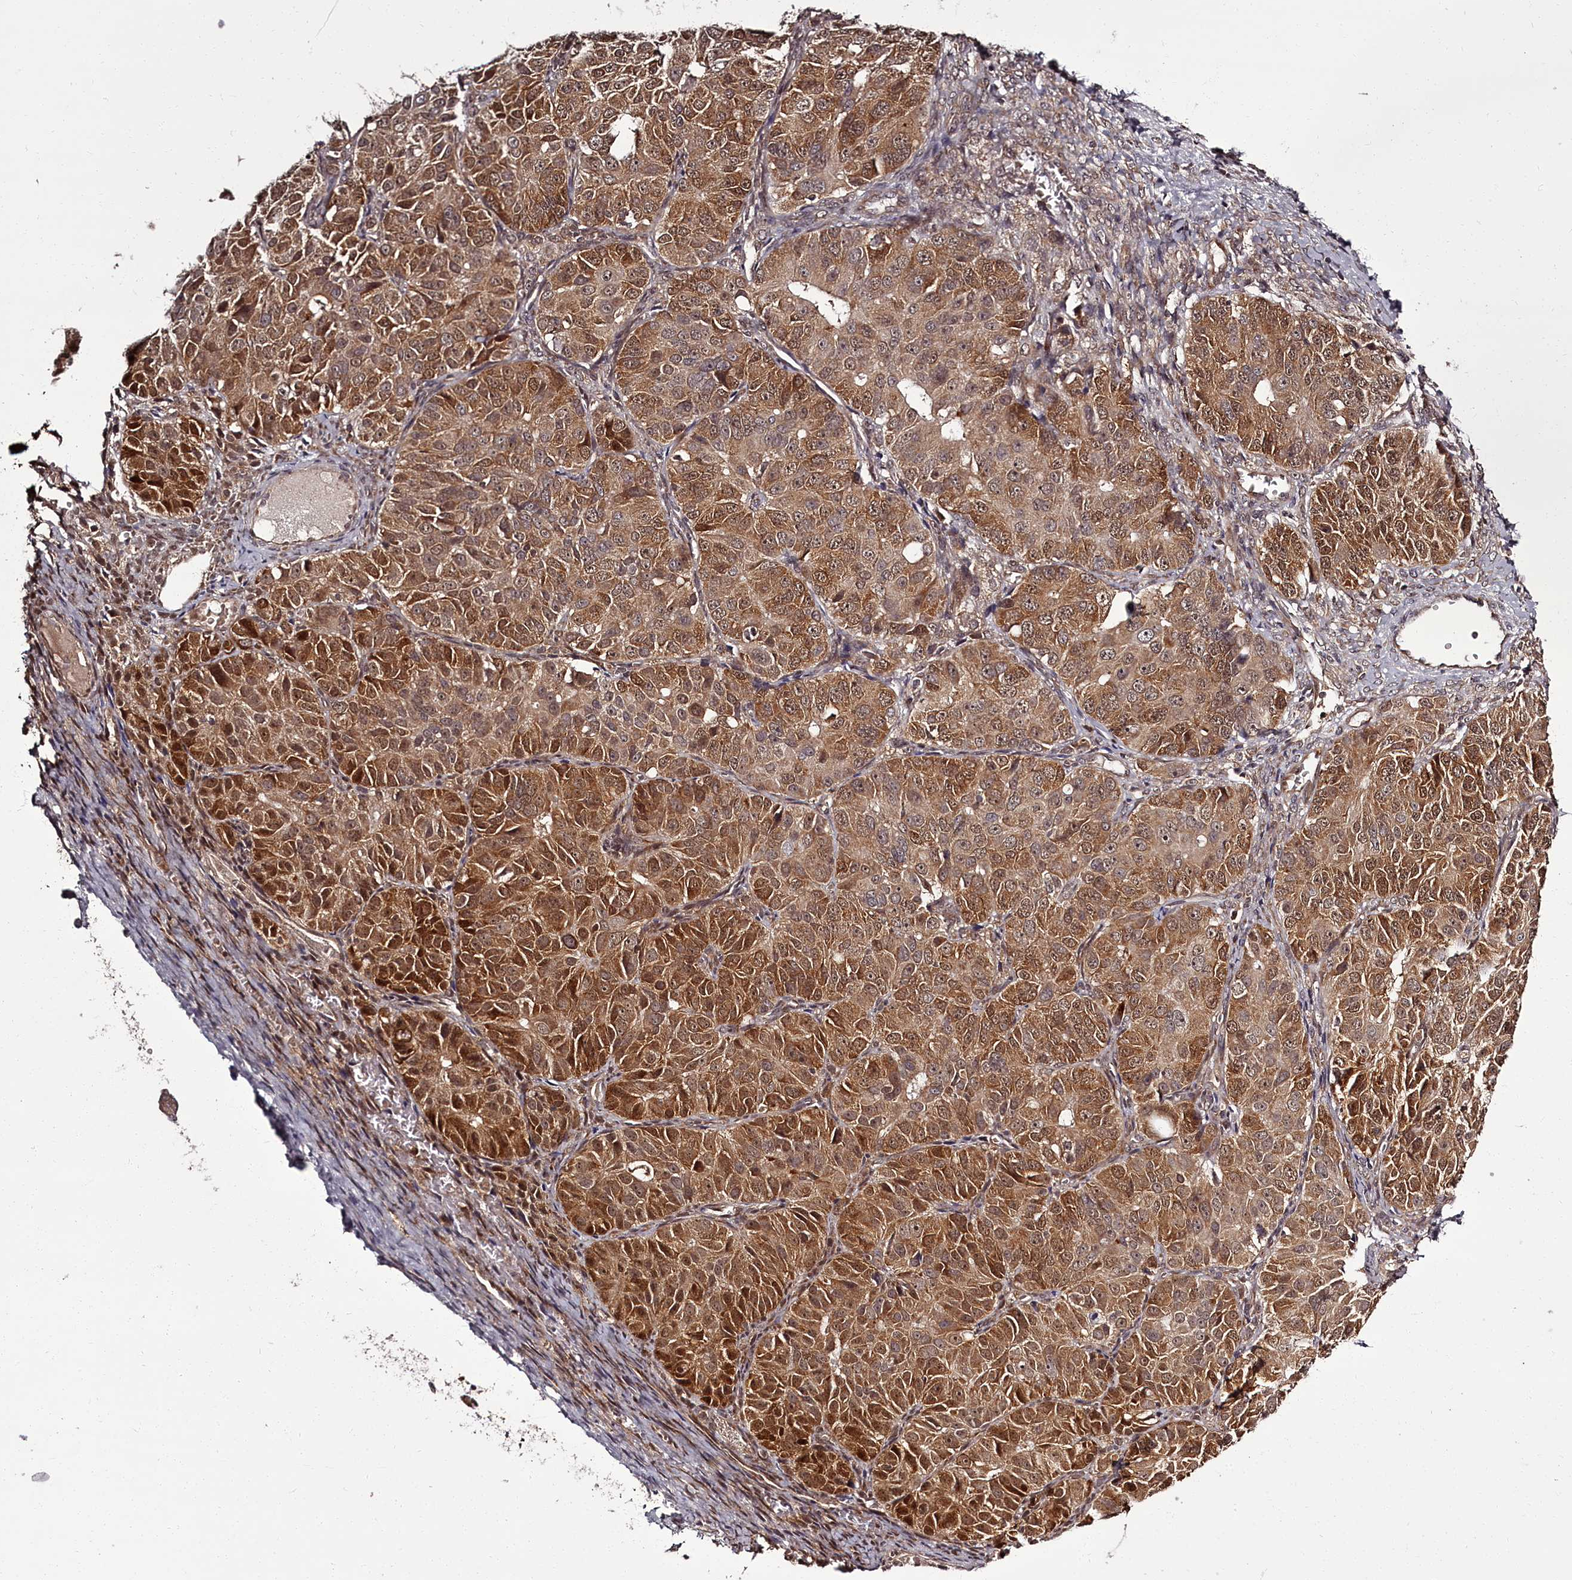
{"staining": {"intensity": "strong", "quantity": ">75%", "location": "cytoplasmic/membranous"}, "tissue": "ovarian cancer", "cell_type": "Tumor cells", "image_type": "cancer", "snomed": [{"axis": "morphology", "description": "Carcinoma, endometroid"}, {"axis": "topography", "description": "Ovary"}], "caption": "There is high levels of strong cytoplasmic/membranous positivity in tumor cells of ovarian cancer, as demonstrated by immunohistochemical staining (brown color).", "gene": "PCBP2", "patient": {"sex": "female", "age": 51}}